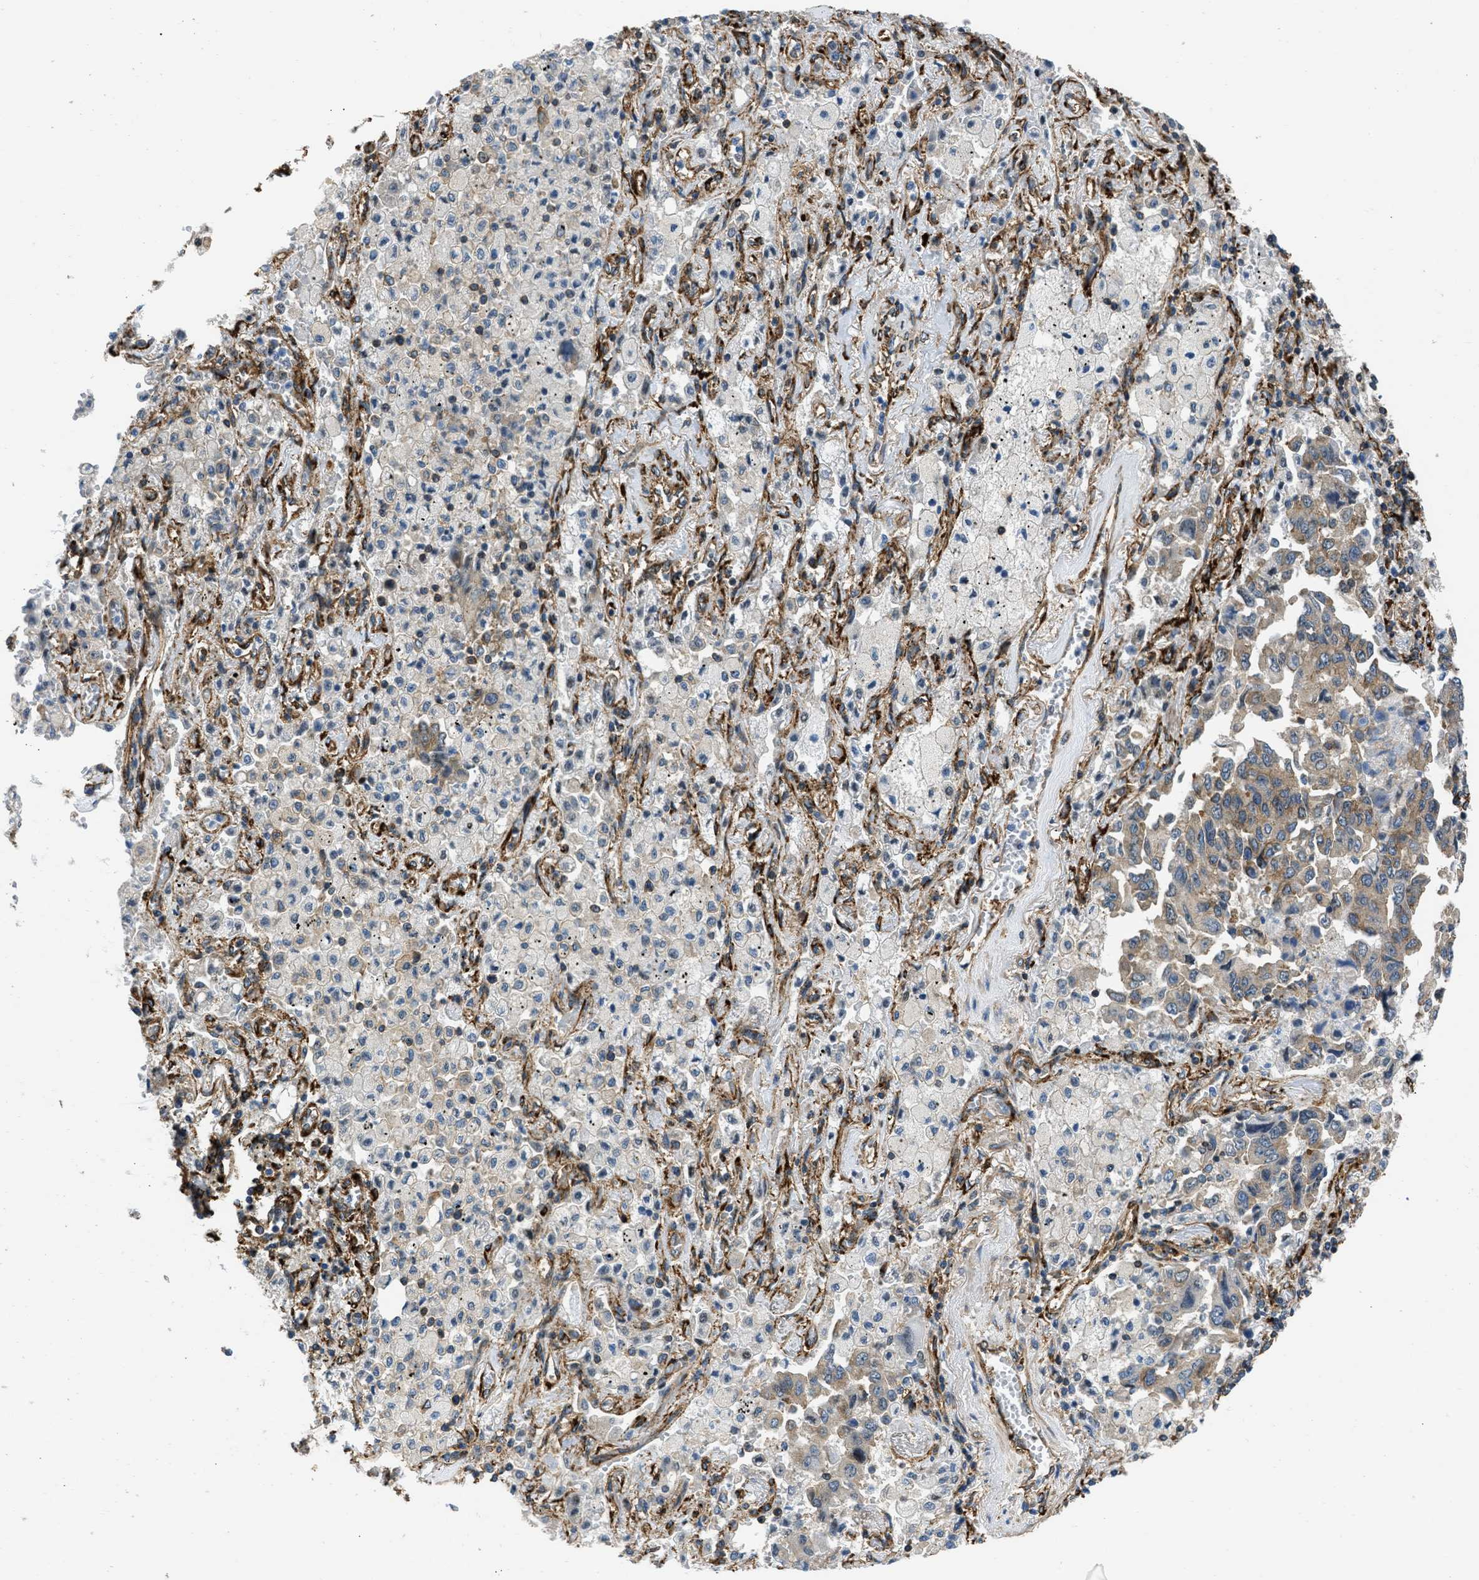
{"staining": {"intensity": "moderate", "quantity": "<25%", "location": "cytoplasmic/membranous"}, "tissue": "lung cancer", "cell_type": "Tumor cells", "image_type": "cancer", "snomed": [{"axis": "morphology", "description": "Adenocarcinoma, NOS"}, {"axis": "topography", "description": "Lung"}], "caption": "High-magnification brightfield microscopy of lung cancer stained with DAB (brown) and counterstained with hematoxylin (blue). tumor cells exhibit moderate cytoplasmic/membranous expression is identified in about<25% of cells.", "gene": "SEPTIN2", "patient": {"sex": "female", "age": 65}}